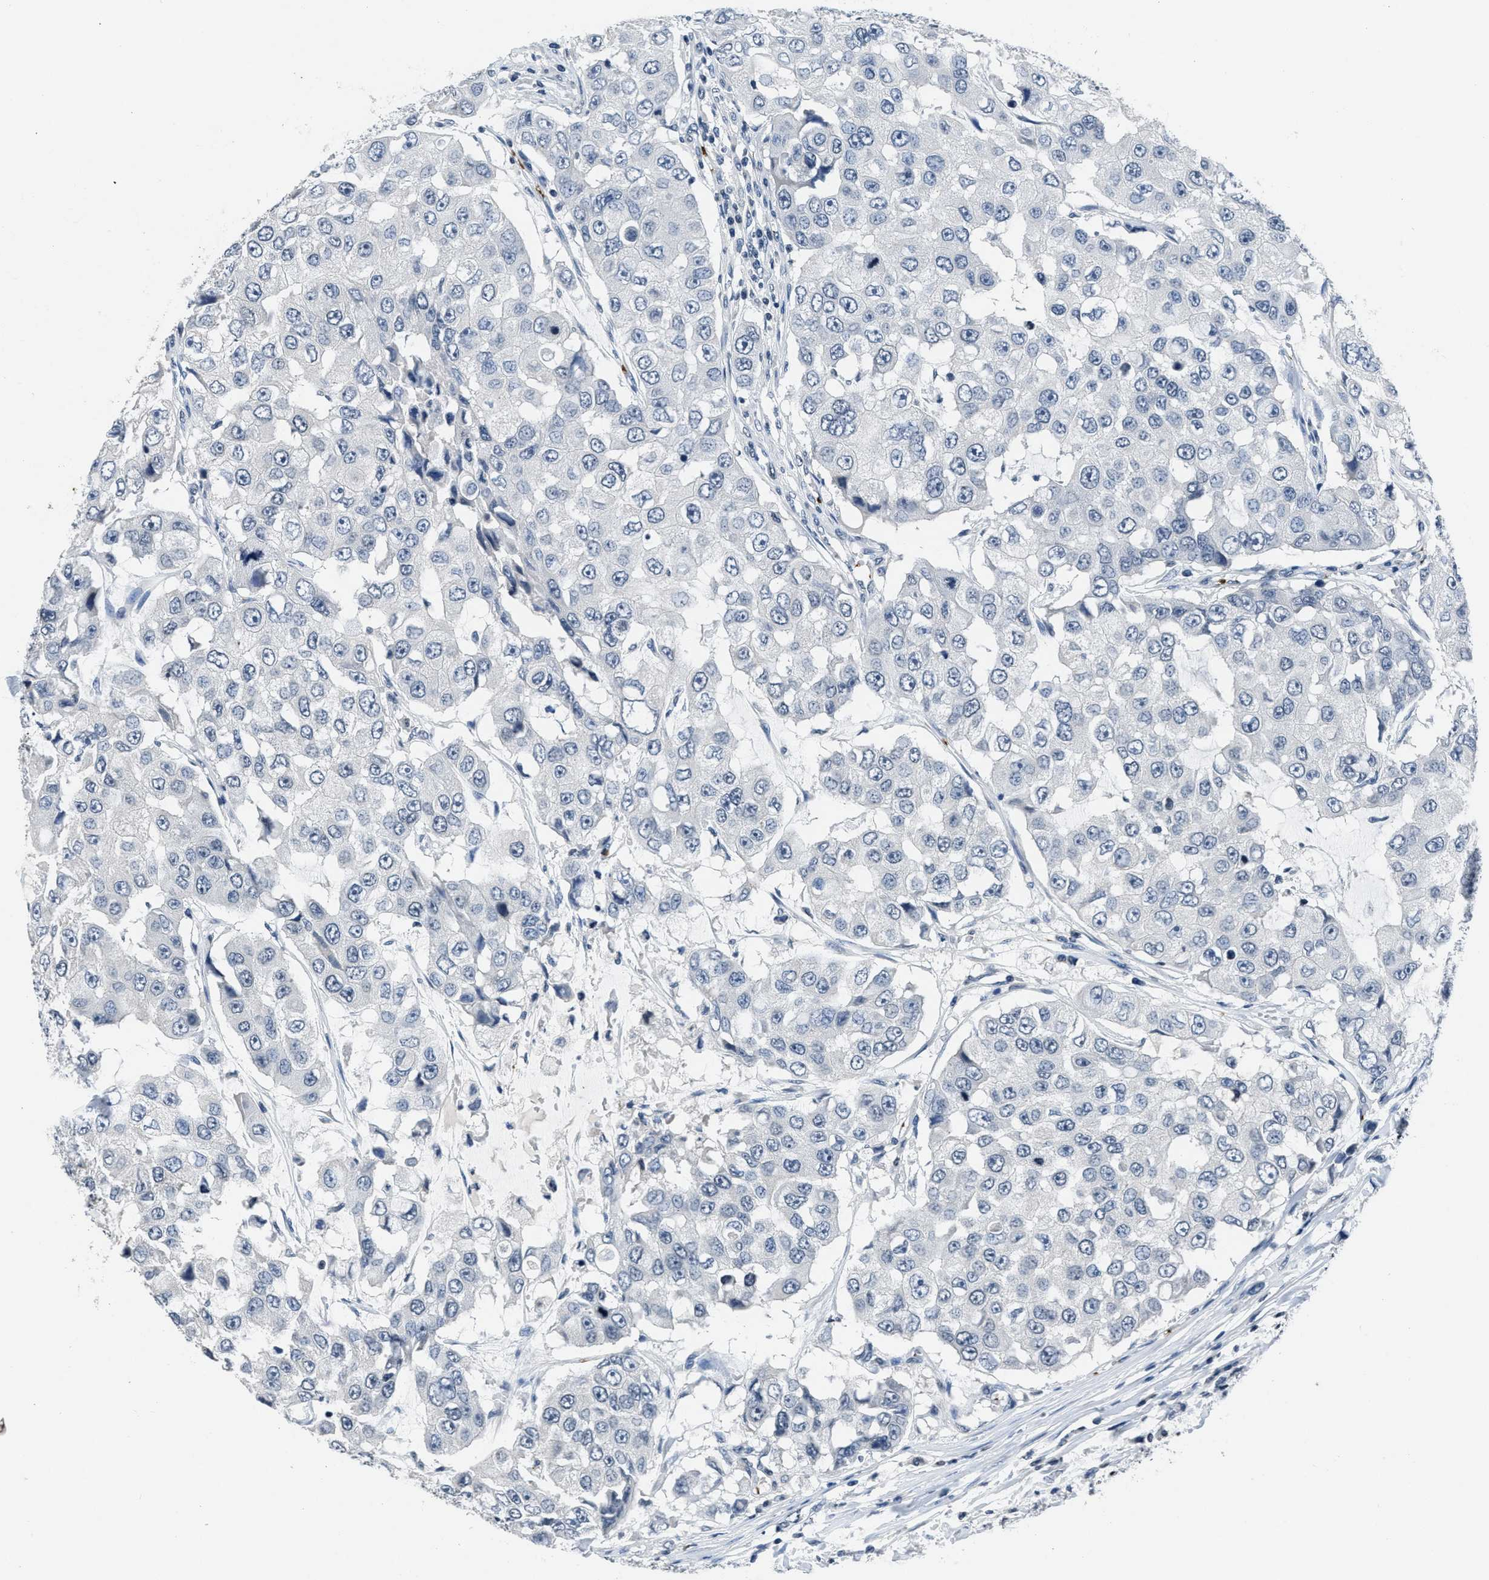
{"staining": {"intensity": "negative", "quantity": "none", "location": "none"}, "tissue": "breast cancer", "cell_type": "Tumor cells", "image_type": "cancer", "snomed": [{"axis": "morphology", "description": "Duct carcinoma"}, {"axis": "topography", "description": "Breast"}], "caption": "The histopathology image reveals no significant positivity in tumor cells of breast intraductal carcinoma. (Brightfield microscopy of DAB immunohistochemistry at high magnification).", "gene": "ITGA2B", "patient": {"sex": "female", "age": 27}}